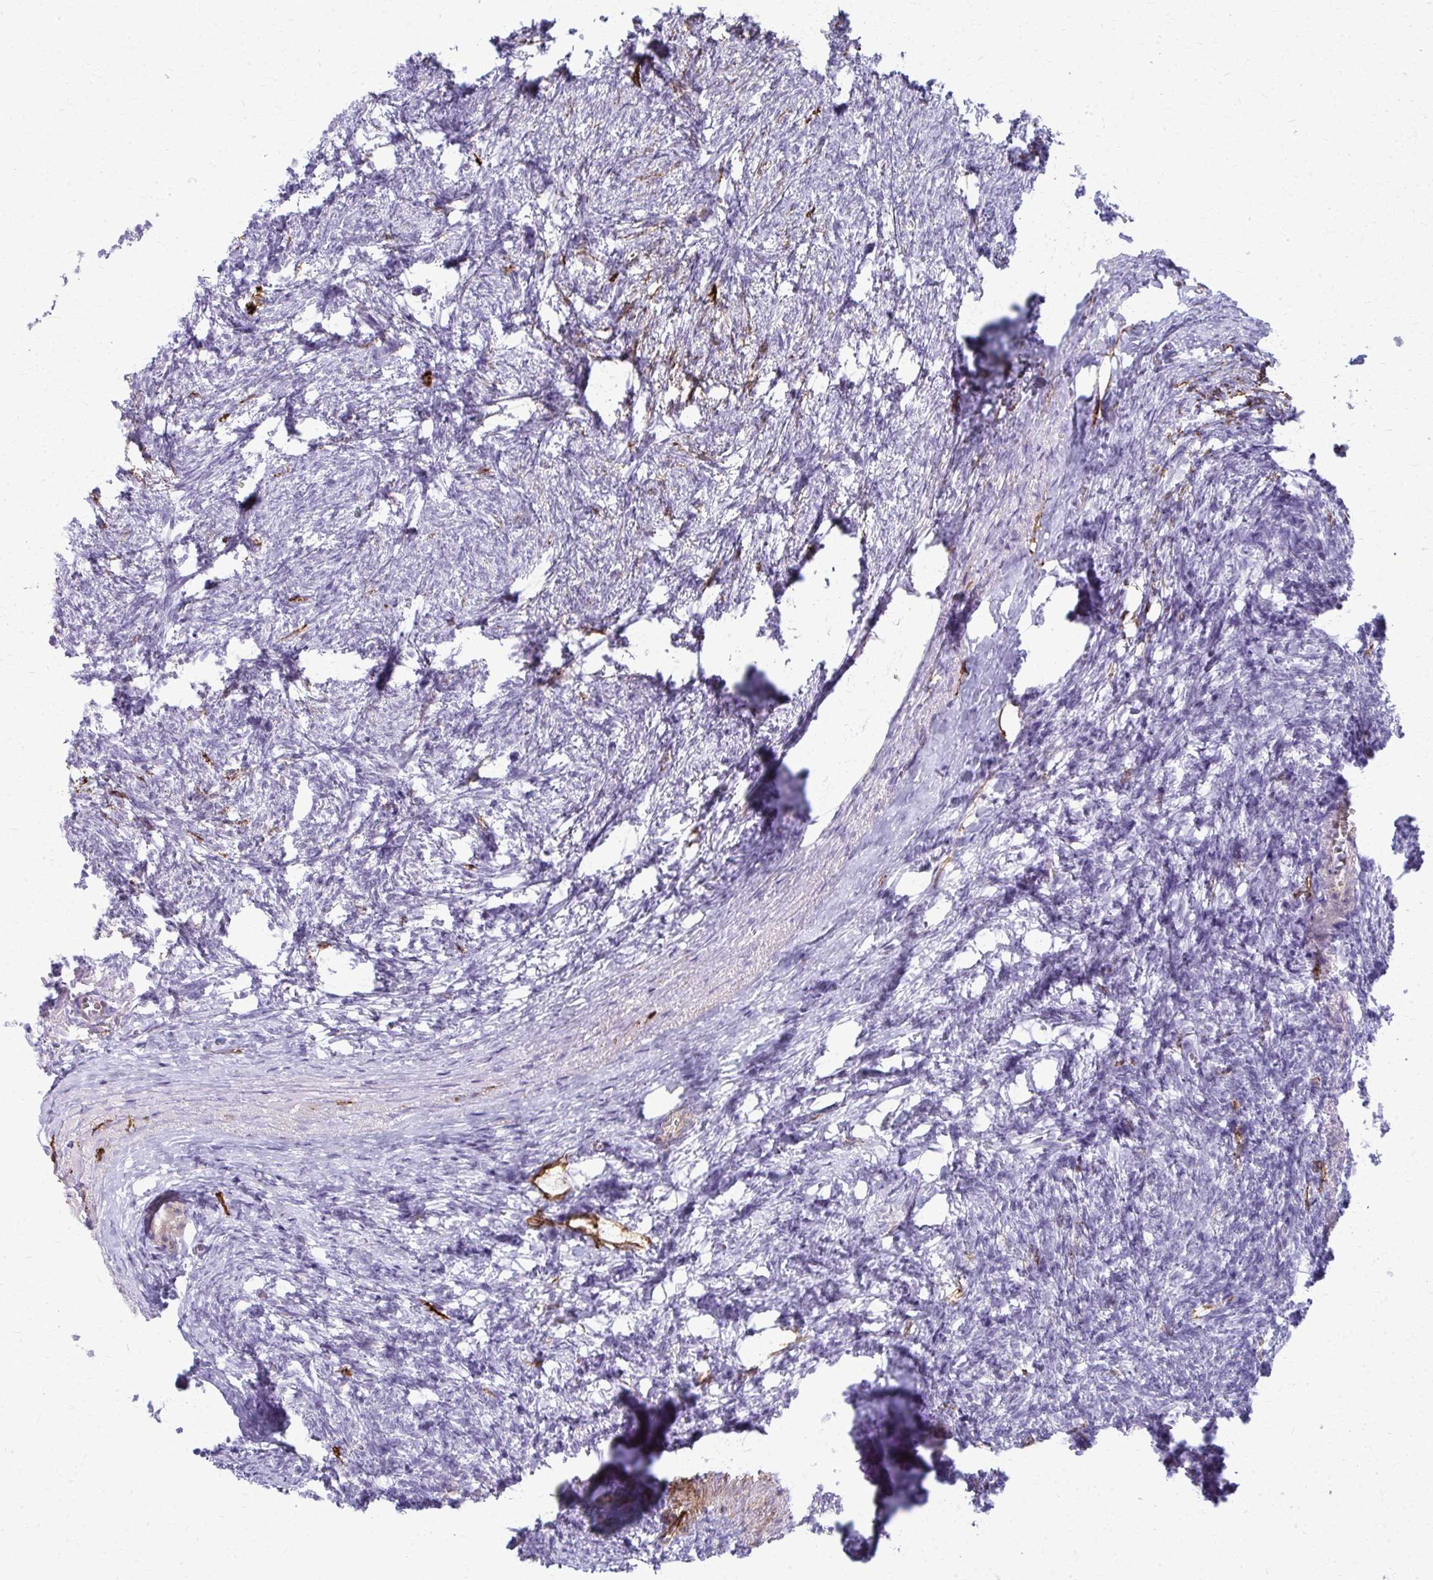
{"staining": {"intensity": "moderate", "quantity": ">75%", "location": "cytoplasmic/membranous"}, "tissue": "ovary", "cell_type": "Follicle cells", "image_type": "normal", "snomed": [{"axis": "morphology", "description": "Normal tissue, NOS"}, {"axis": "topography", "description": "Ovary"}], "caption": "Immunohistochemistry photomicrograph of normal ovary stained for a protein (brown), which demonstrates medium levels of moderate cytoplasmic/membranous positivity in about >75% of follicle cells.", "gene": "ADIPOQ", "patient": {"sex": "female", "age": 41}}